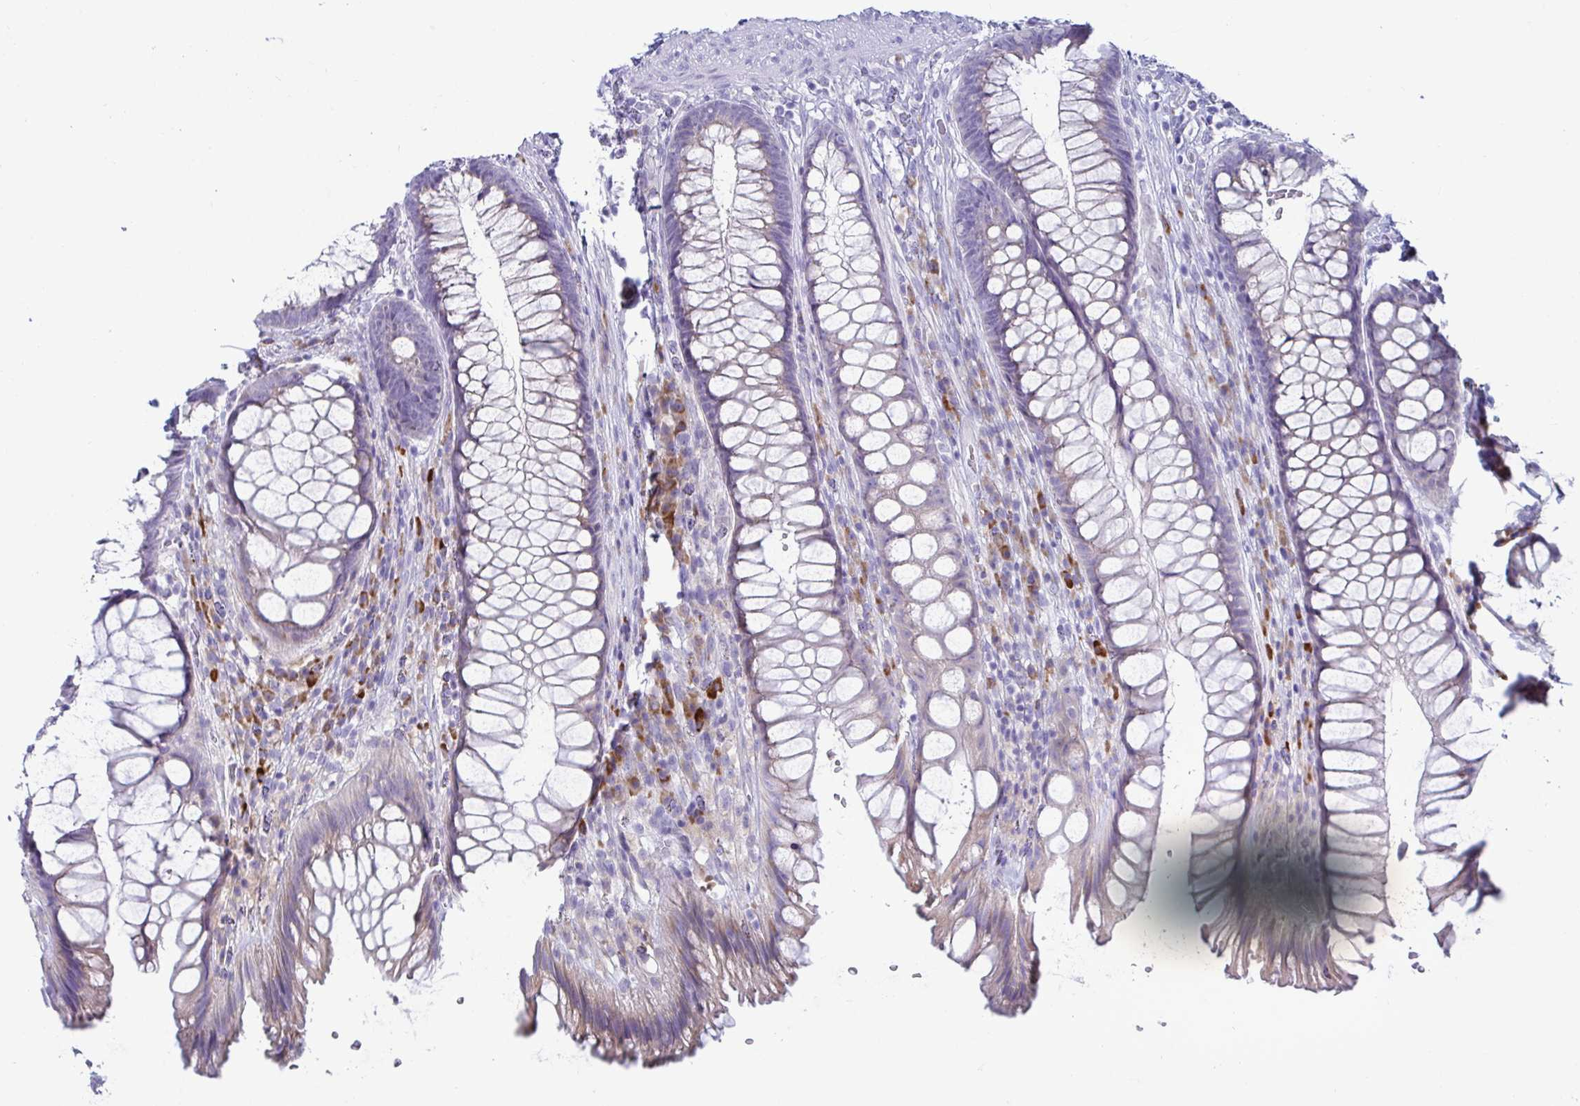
{"staining": {"intensity": "negative", "quantity": "none", "location": "none"}, "tissue": "rectum", "cell_type": "Glandular cells", "image_type": "normal", "snomed": [{"axis": "morphology", "description": "Normal tissue, NOS"}, {"axis": "topography", "description": "Rectum"}], "caption": "A high-resolution histopathology image shows immunohistochemistry (IHC) staining of normal rectum, which exhibits no significant staining in glandular cells.", "gene": "TFPI2", "patient": {"sex": "male", "age": 53}}